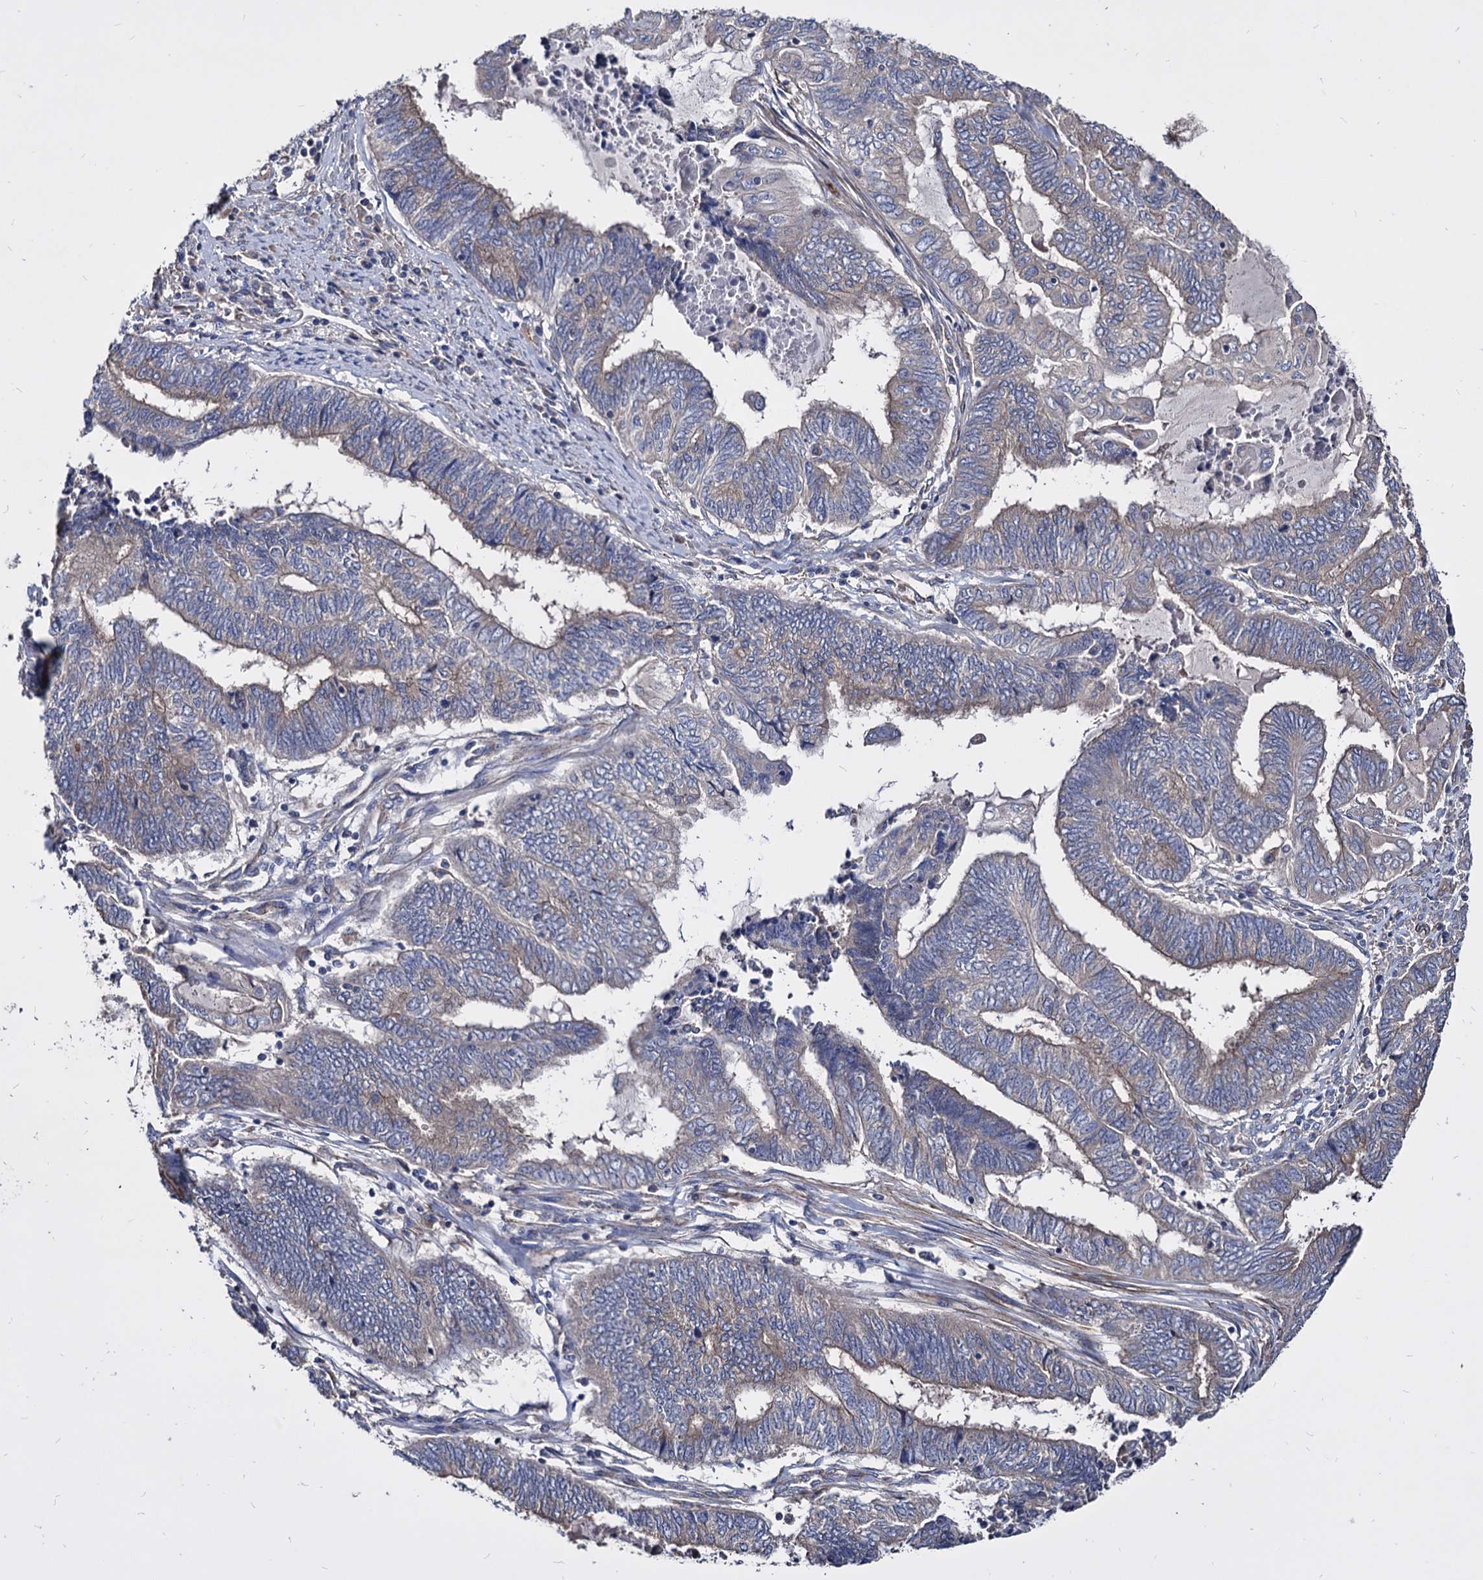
{"staining": {"intensity": "weak", "quantity": "<25%", "location": "cytoplasmic/membranous"}, "tissue": "endometrial cancer", "cell_type": "Tumor cells", "image_type": "cancer", "snomed": [{"axis": "morphology", "description": "Adenocarcinoma, NOS"}, {"axis": "topography", "description": "Uterus"}, {"axis": "topography", "description": "Endometrium"}], "caption": "This is a image of immunohistochemistry (IHC) staining of endometrial adenocarcinoma, which shows no expression in tumor cells. Nuclei are stained in blue.", "gene": "WDR11", "patient": {"sex": "female", "age": 70}}